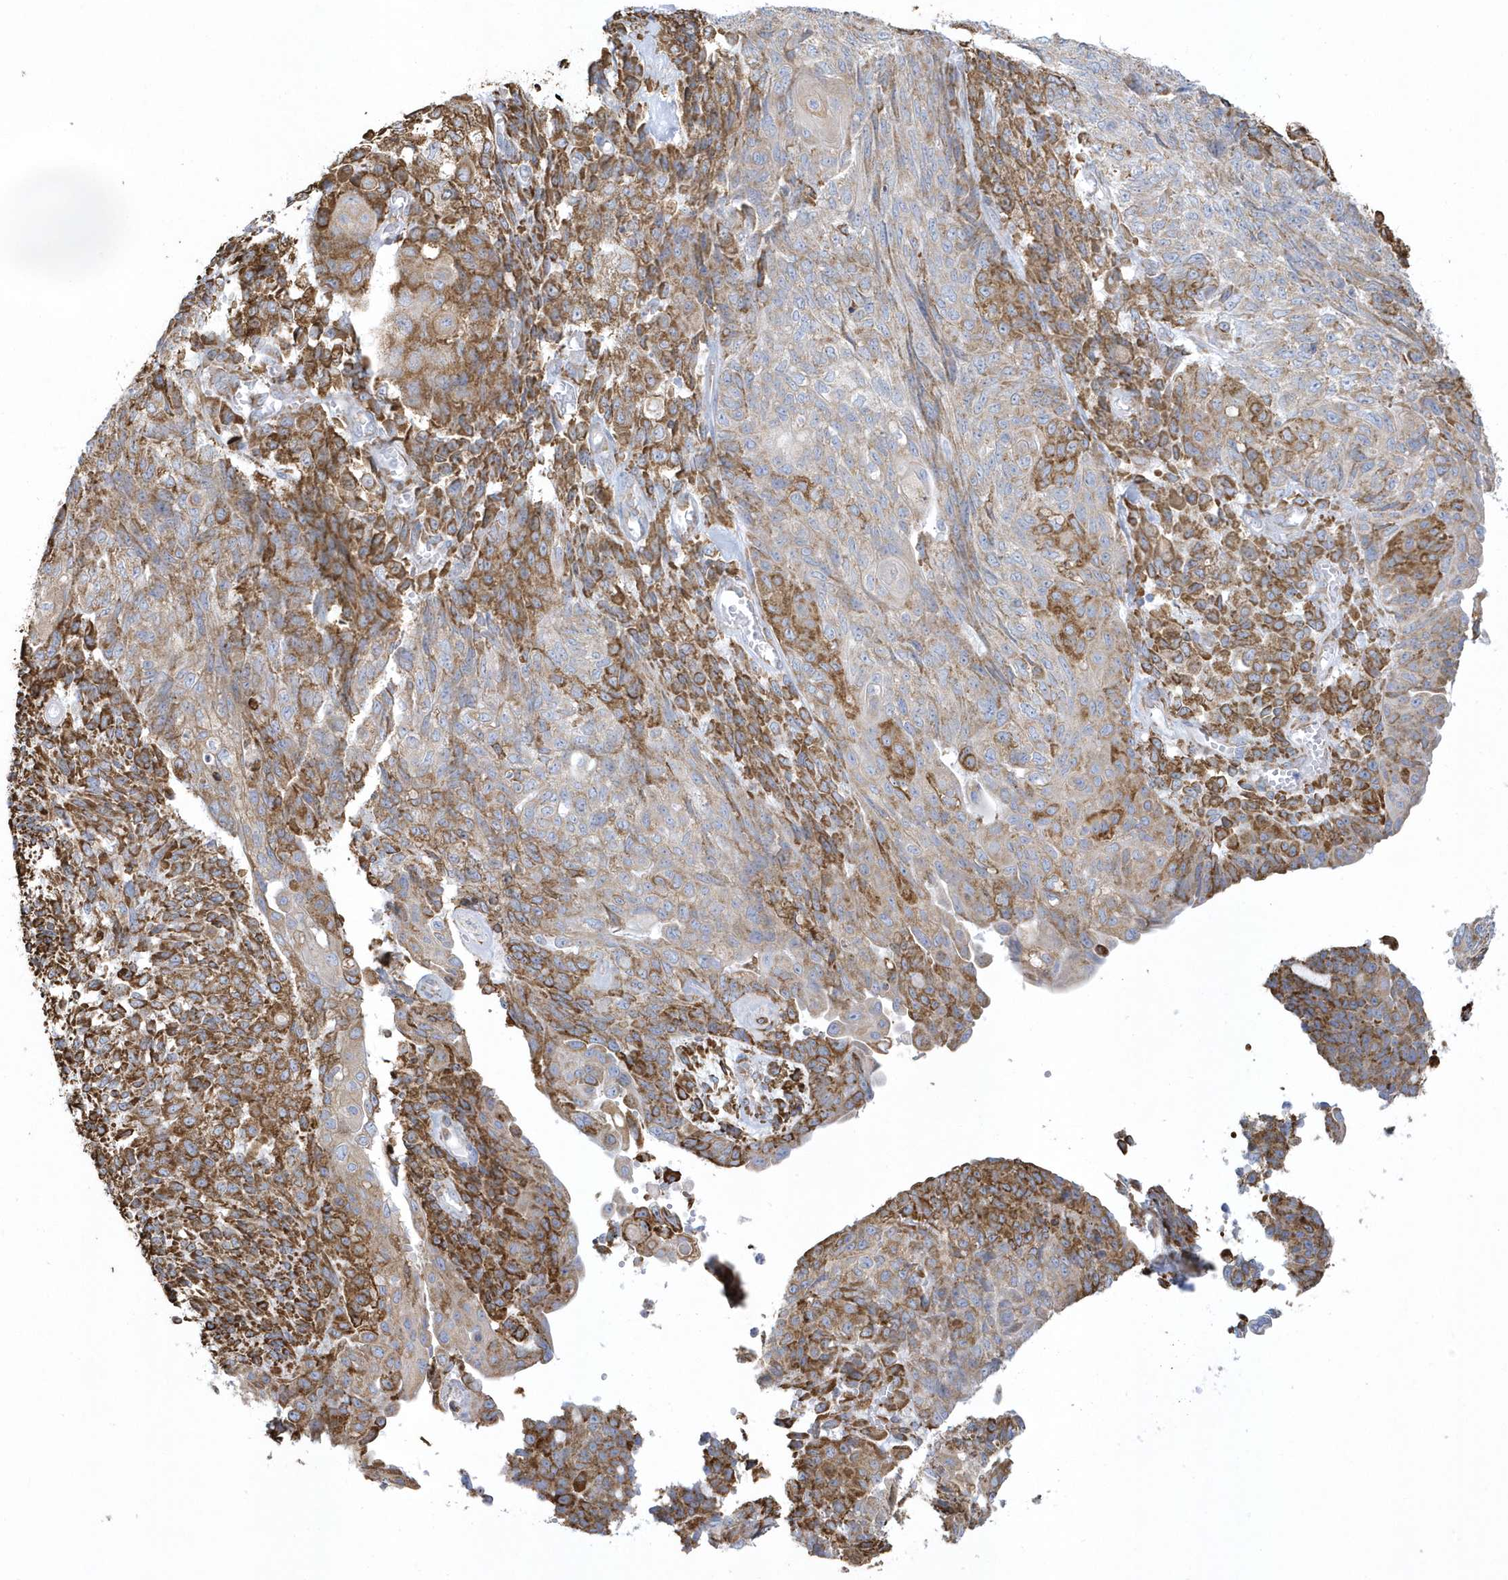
{"staining": {"intensity": "moderate", "quantity": "25%-75%", "location": "cytoplasmic/membranous"}, "tissue": "endometrial cancer", "cell_type": "Tumor cells", "image_type": "cancer", "snomed": [{"axis": "morphology", "description": "Adenocarcinoma, NOS"}, {"axis": "topography", "description": "Endometrium"}], "caption": "A brown stain highlights moderate cytoplasmic/membranous expression of a protein in human adenocarcinoma (endometrial) tumor cells.", "gene": "DCAF1", "patient": {"sex": "female", "age": 32}}